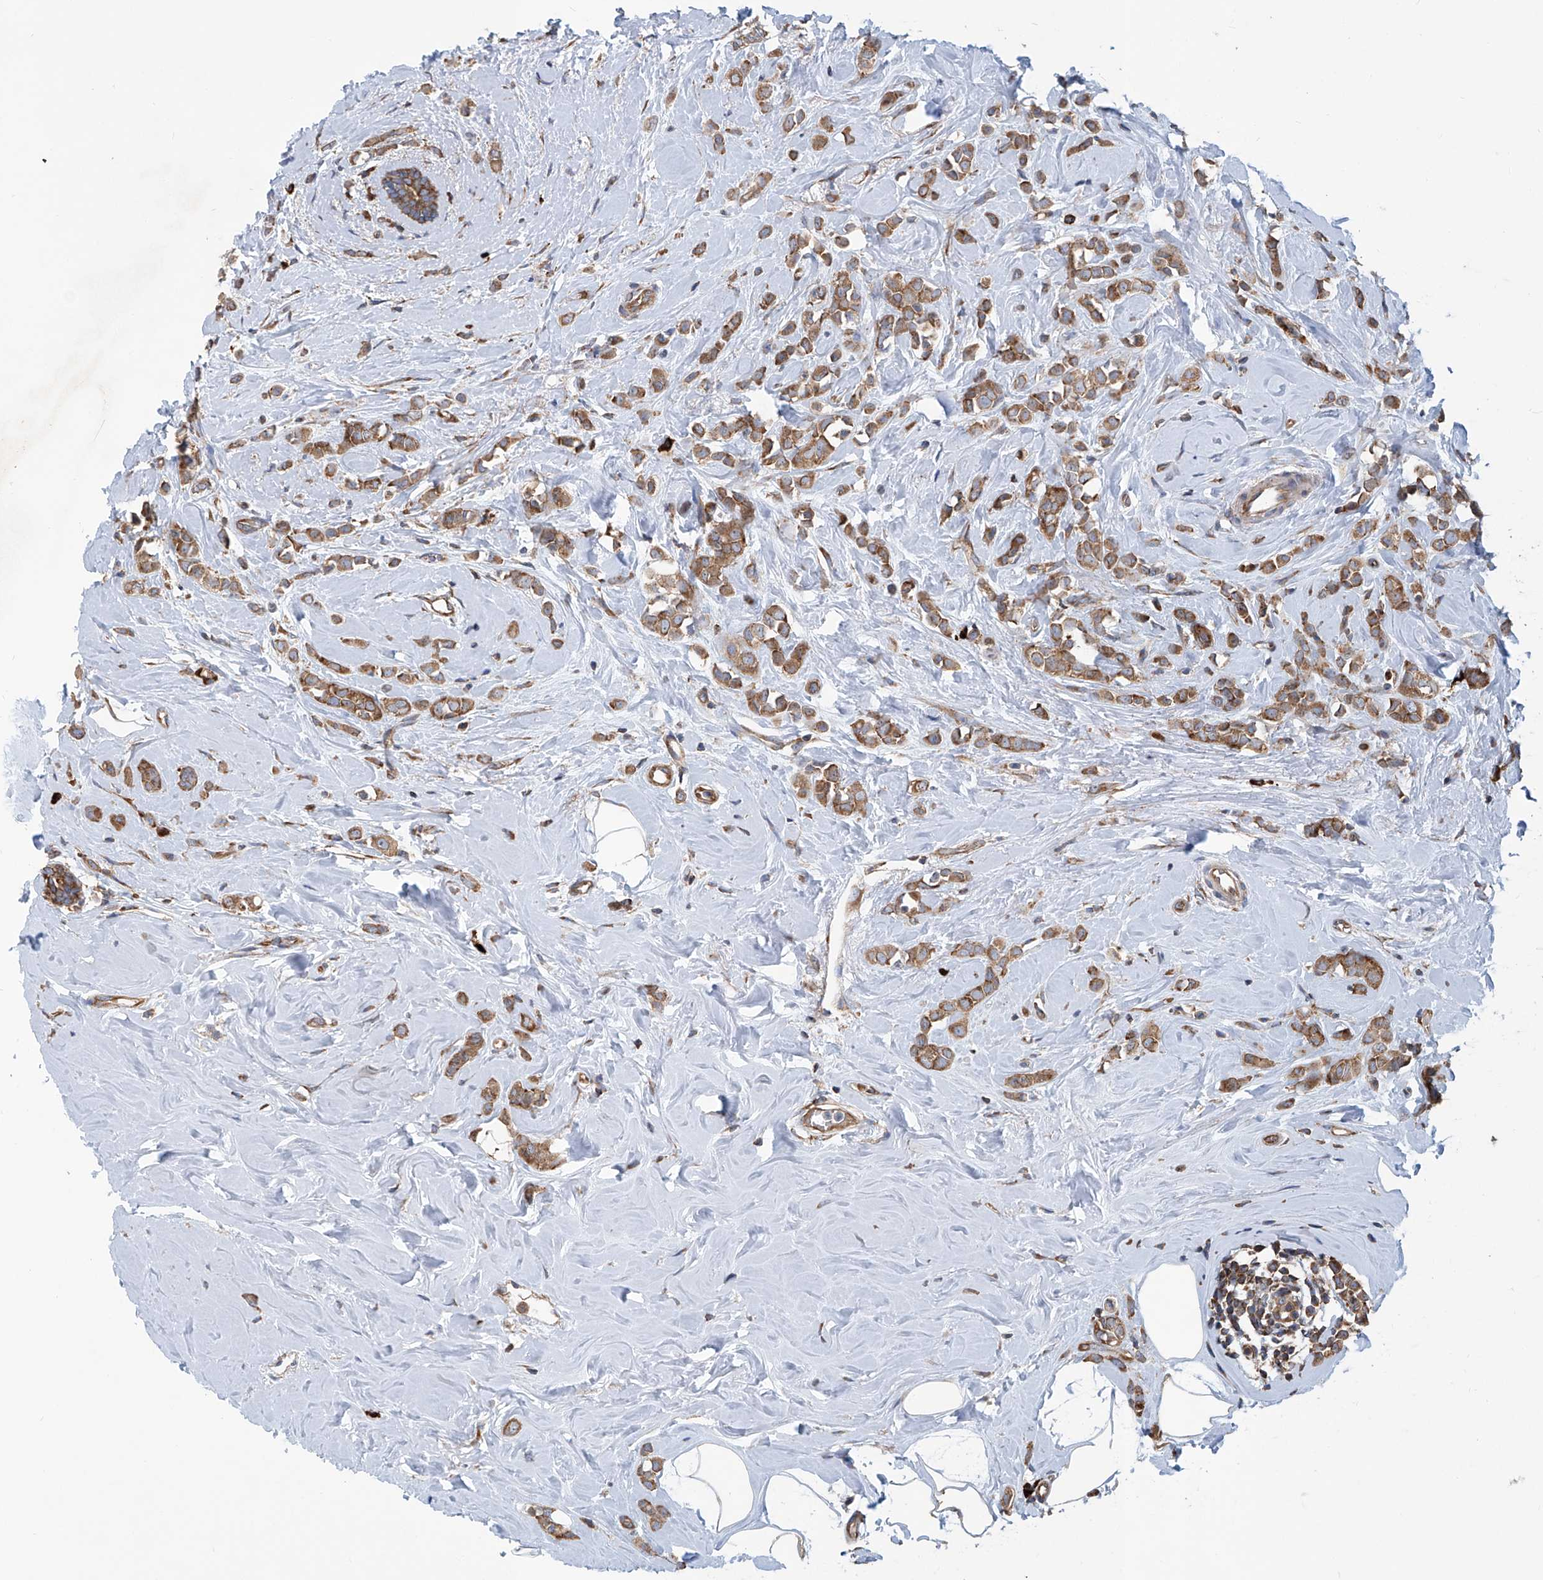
{"staining": {"intensity": "moderate", "quantity": ">75%", "location": "cytoplasmic/membranous"}, "tissue": "breast cancer", "cell_type": "Tumor cells", "image_type": "cancer", "snomed": [{"axis": "morphology", "description": "Lobular carcinoma"}, {"axis": "topography", "description": "Breast"}], "caption": "A micrograph of human breast cancer stained for a protein reveals moderate cytoplasmic/membranous brown staining in tumor cells.", "gene": "SENP2", "patient": {"sex": "female", "age": 47}}